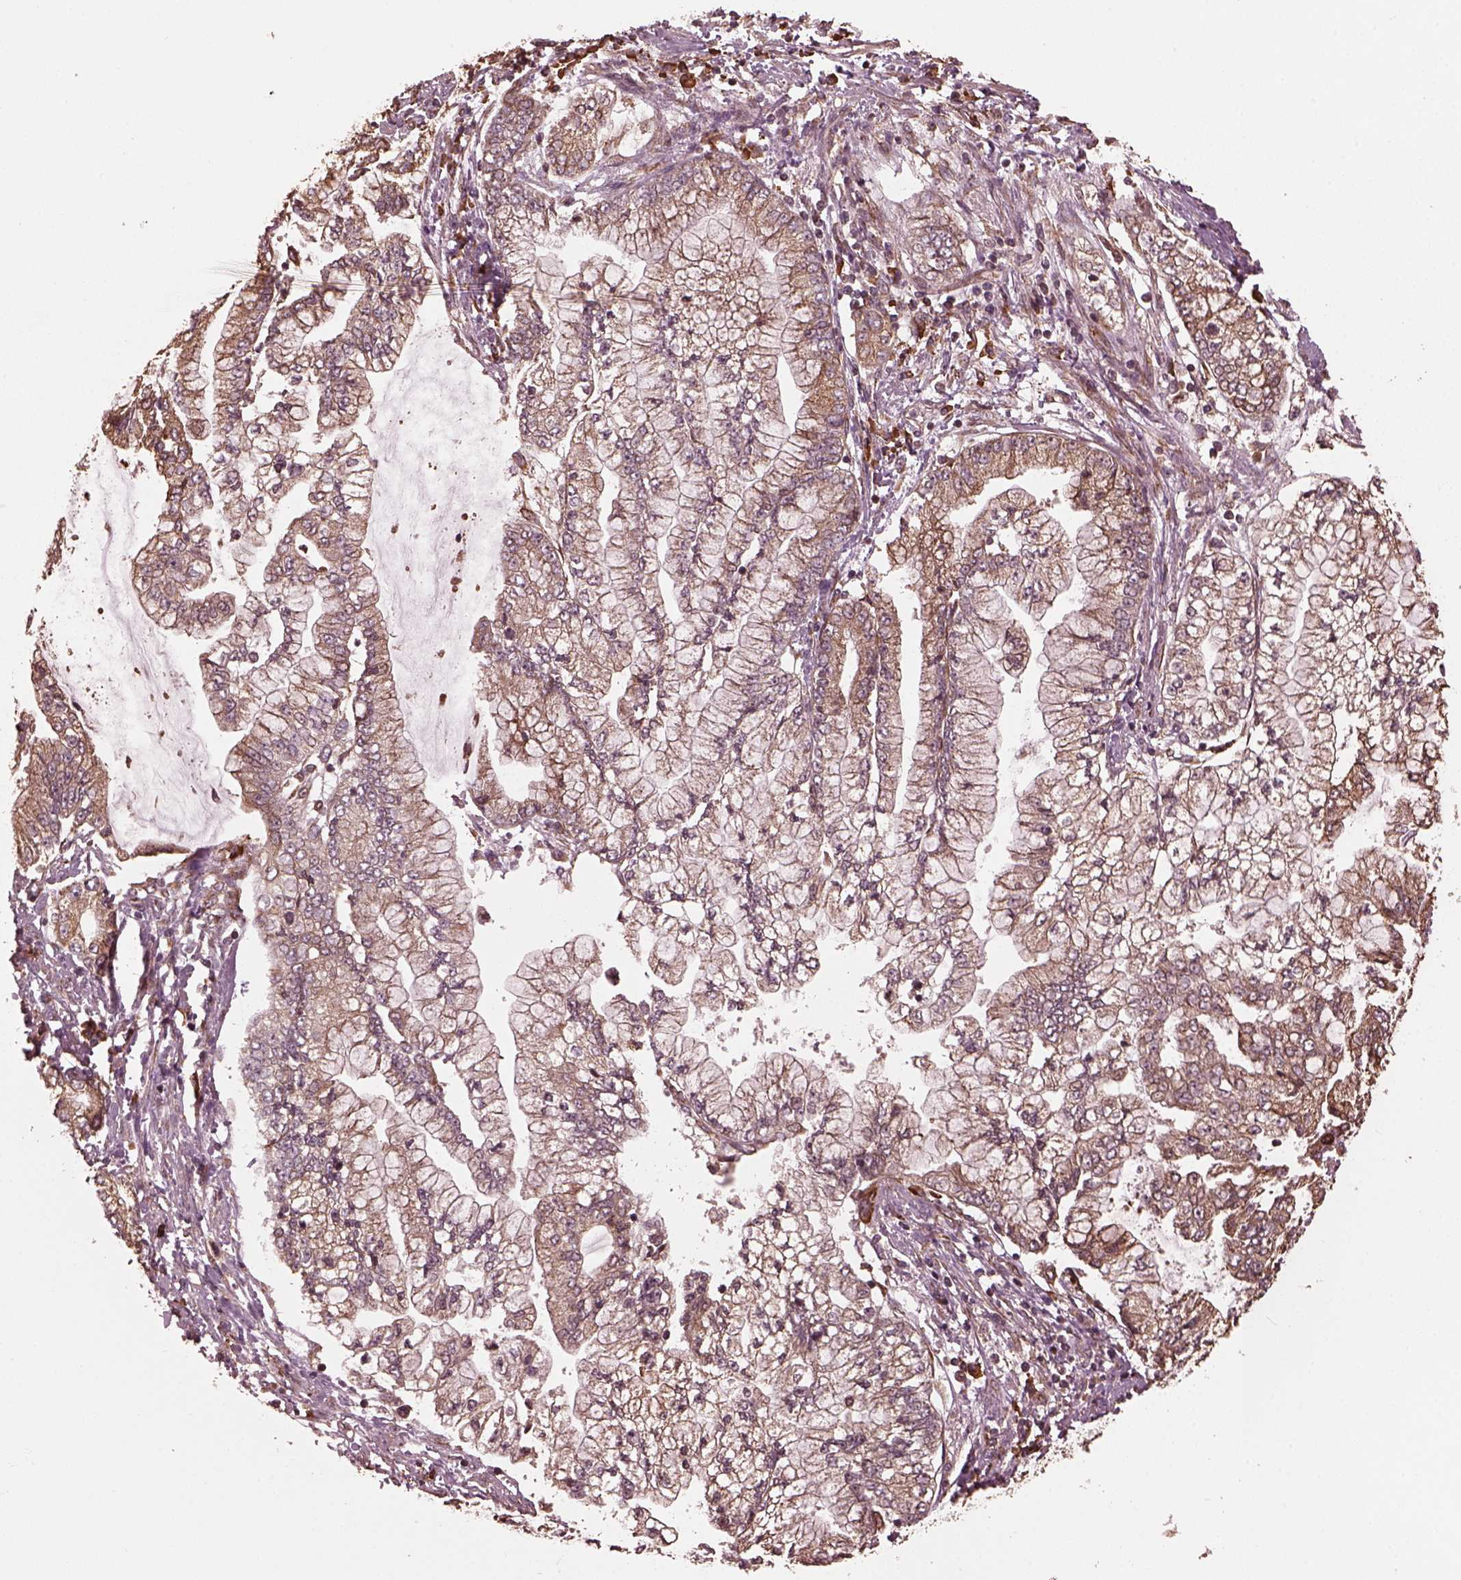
{"staining": {"intensity": "moderate", "quantity": ">75%", "location": "cytoplasmic/membranous"}, "tissue": "stomach cancer", "cell_type": "Tumor cells", "image_type": "cancer", "snomed": [{"axis": "morphology", "description": "Adenocarcinoma, NOS"}, {"axis": "topography", "description": "Stomach, upper"}], "caption": "Stomach adenocarcinoma tissue demonstrates moderate cytoplasmic/membranous positivity in about >75% of tumor cells, visualized by immunohistochemistry. The staining was performed using DAB to visualize the protein expression in brown, while the nuclei were stained in blue with hematoxylin (Magnification: 20x).", "gene": "ZNF292", "patient": {"sex": "female", "age": 74}}